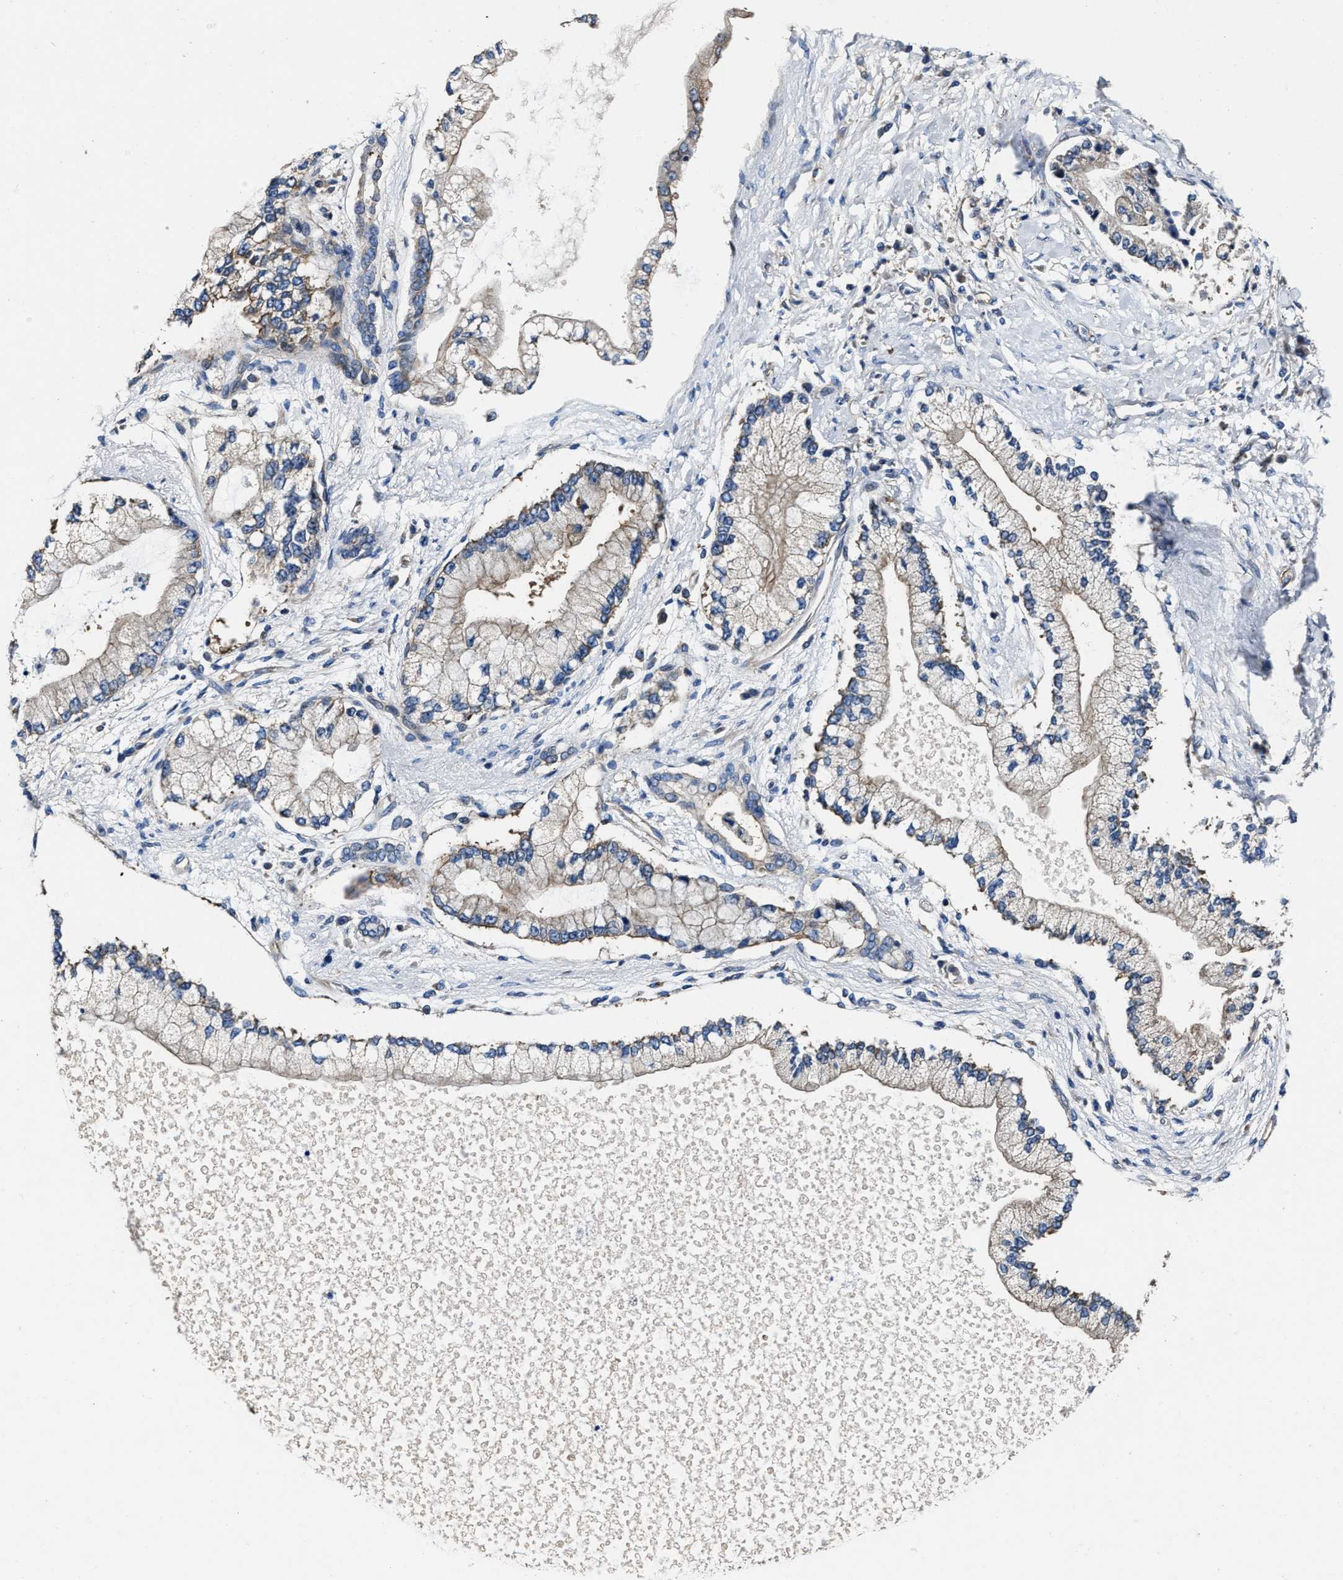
{"staining": {"intensity": "negative", "quantity": "none", "location": "none"}, "tissue": "liver cancer", "cell_type": "Tumor cells", "image_type": "cancer", "snomed": [{"axis": "morphology", "description": "Cholangiocarcinoma"}, {"axis": "topography", "description": "Liver"}], "caption": "A high-resolution micrograph shows immunohistochemistry staining of liver cholangiocarcinoma, which demonstrates no significant positivity in tumor cells.", "gene": "PTAR1", "patient": {"sex": "male", "age": 50}}